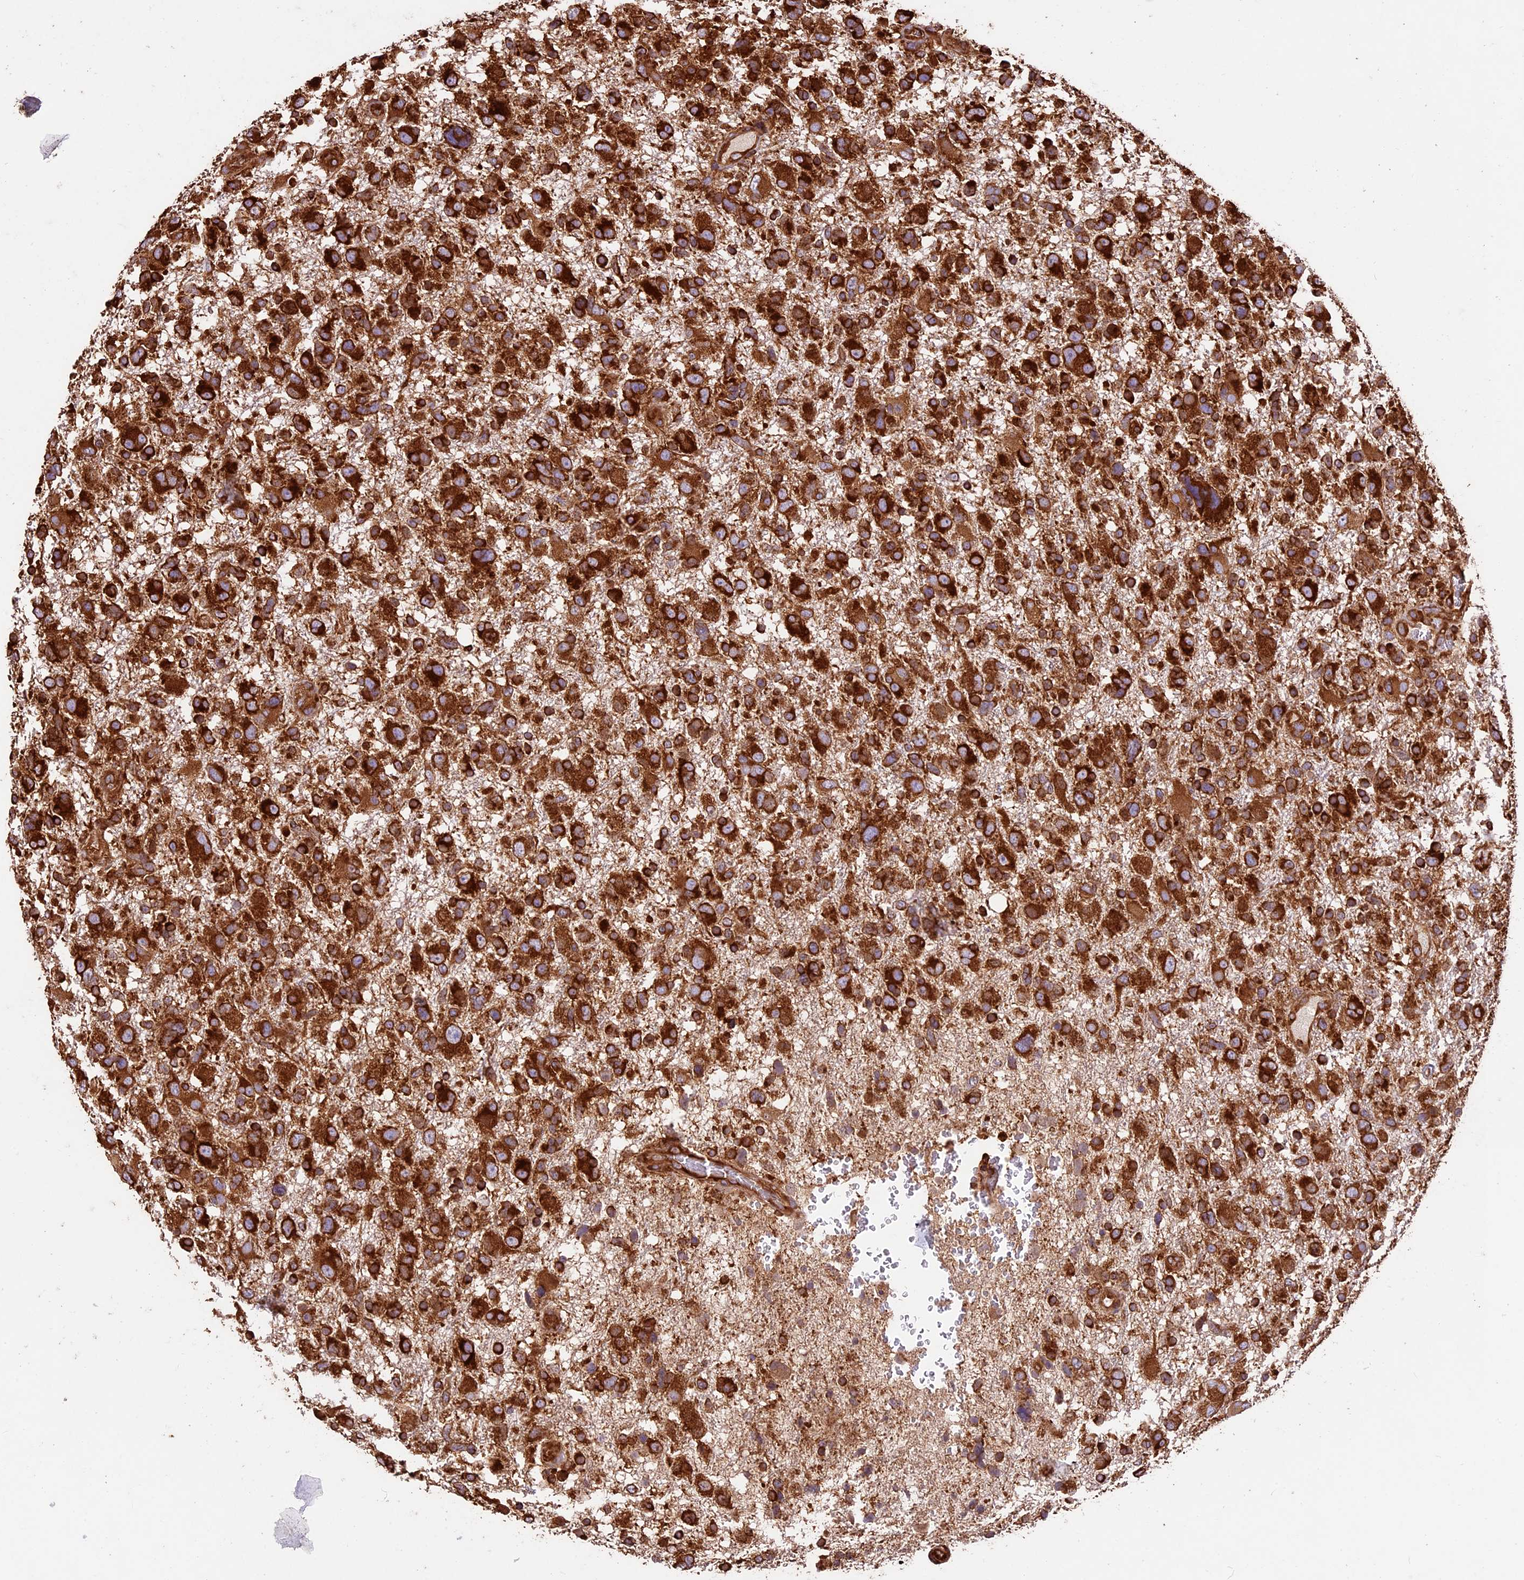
{"staining": {"intensity": "strong", "quantity": ">75%", "location": "cytoplasmic/membranous"}, "tissue": "glioma", "cell_type": "Tumor cells", "image_type": "cancer", "snomed": [{"axis": "morphology", "description": "Glioma, malignant, High grade"}, {"axis": "topography", "description": "Brain"}], "caption": "This photomicrograph shows immunohistochemistry staining of human glioma, with high strong cytoplasmic/membranous expression in approximately >75% of tumor cells.", "gene": "KARS1", "patient": {"sex": "male", "age": 61}}